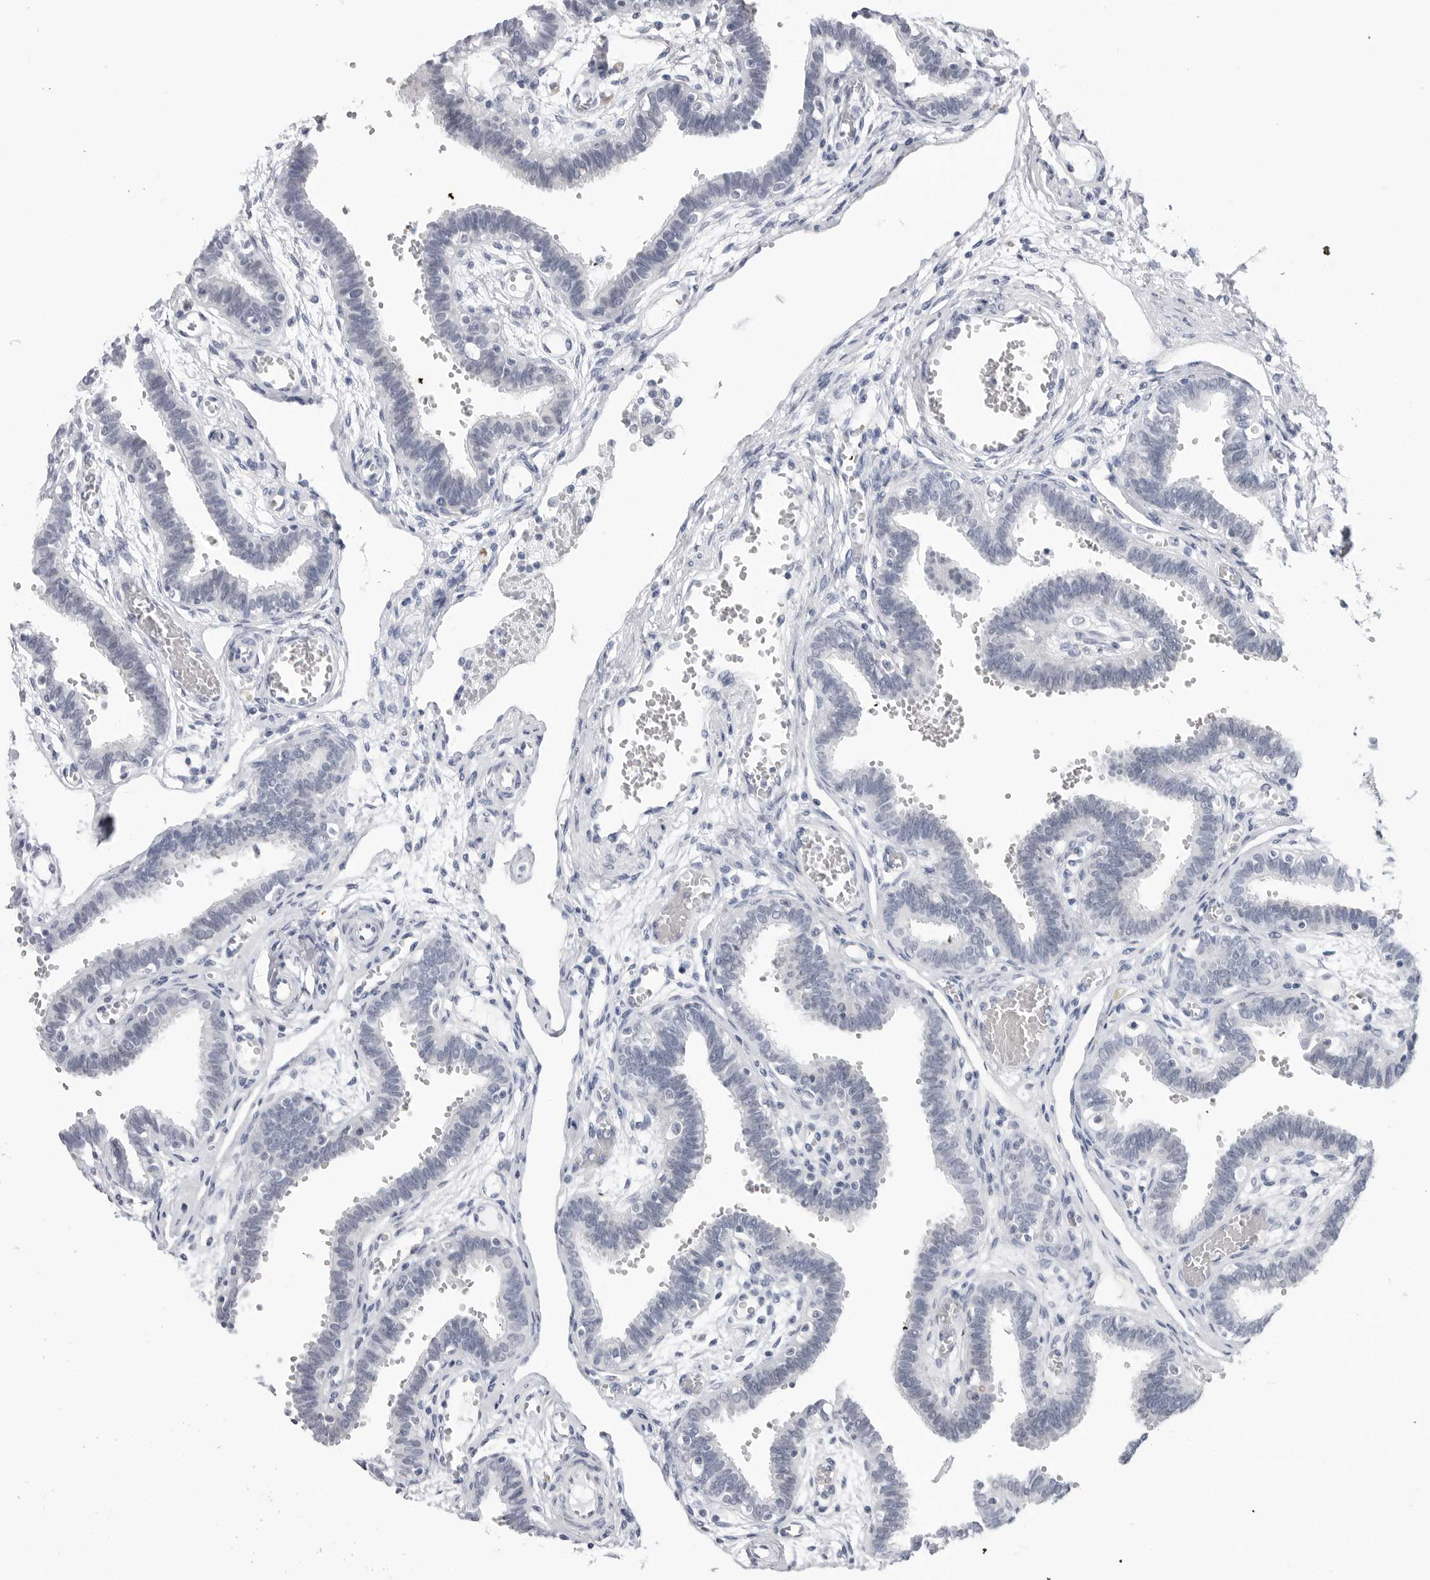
{"staining": {"intensity": "negative", "quantity": "none", "location": "none"}, "tissue": "fallopian tube", "cell_type": "Glandular cells", "image_type": "normal", "snomed": [{"axis": "morphology", "description": "Normal tissue, NOS"}, {"axis": "topography", "description": "Fallopian tube"}, {"axis": "topography", "description": "Placenta"}], "caption": "This image is of unremarkable fallopian tube stained with immunohistochemistry (IHC) to label a protein in brown with the nuclei are counter-stained blue. There is no positivity in glandular cells.", "gene": "PGA3", "patient": {"sex": "female", "age": 32}}